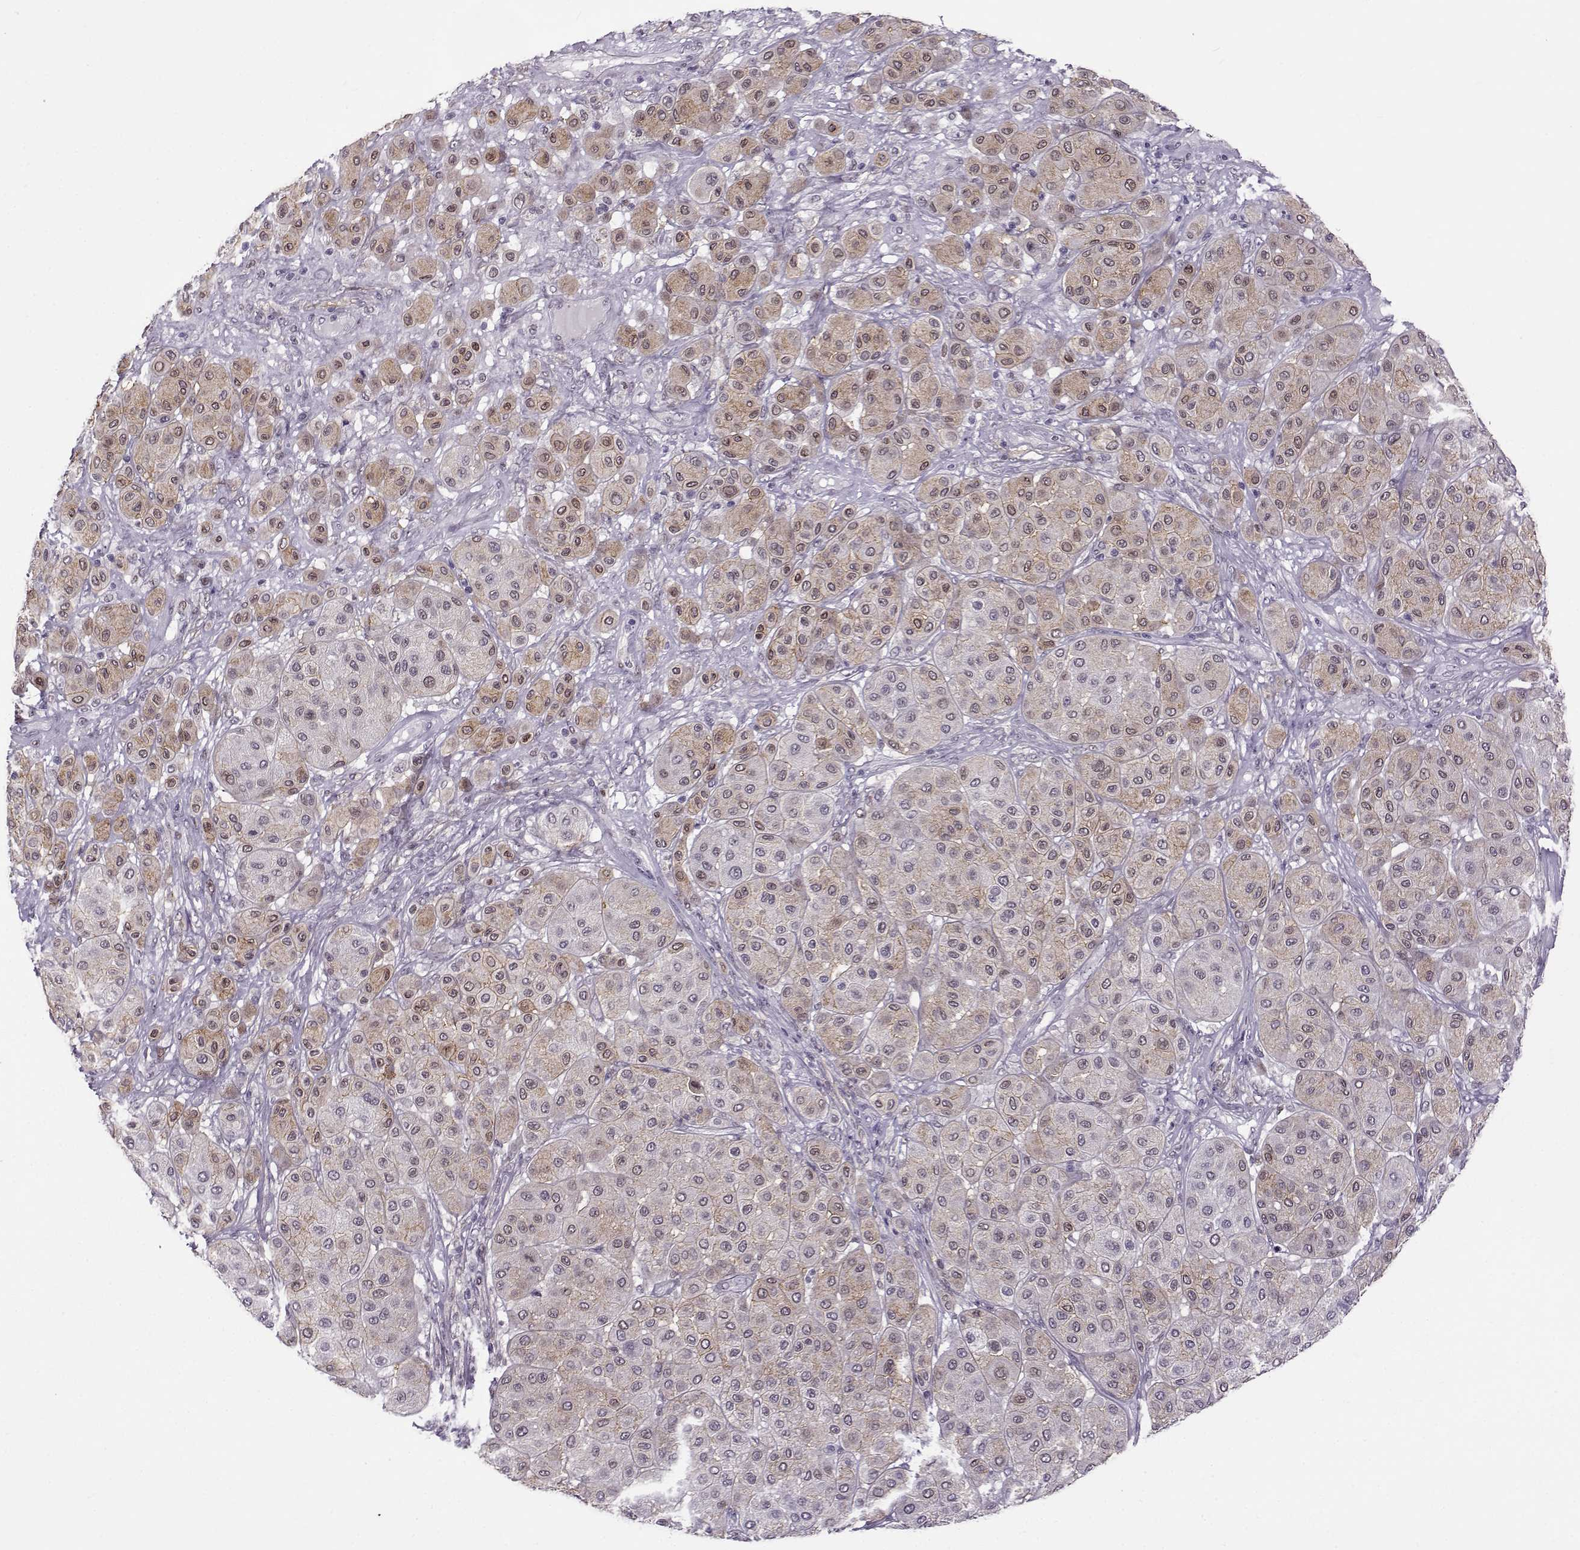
{"staining": {"intensity": "weak", "quantity": "25%-75%", "location": "cytoplasmic/membranous"}, "tissue": "melanoma", "cell_type": "Tumor cells", "image_type": "cancer", "snomed": [{"axis": "morphology", "description": "Malignant melanoma, Metastatic site"}, {"axis": "topography", "description": "Smooth muscle"}], "caption": "Malignant melanoma (metastatic site) stained with DAB IHC displays low levels of weak cytoplasmic/membranous positivity in approximately 25%-75% of tumor cells.", "gene": "BACH1", "patient": {"sex": "male", "age": 41}}